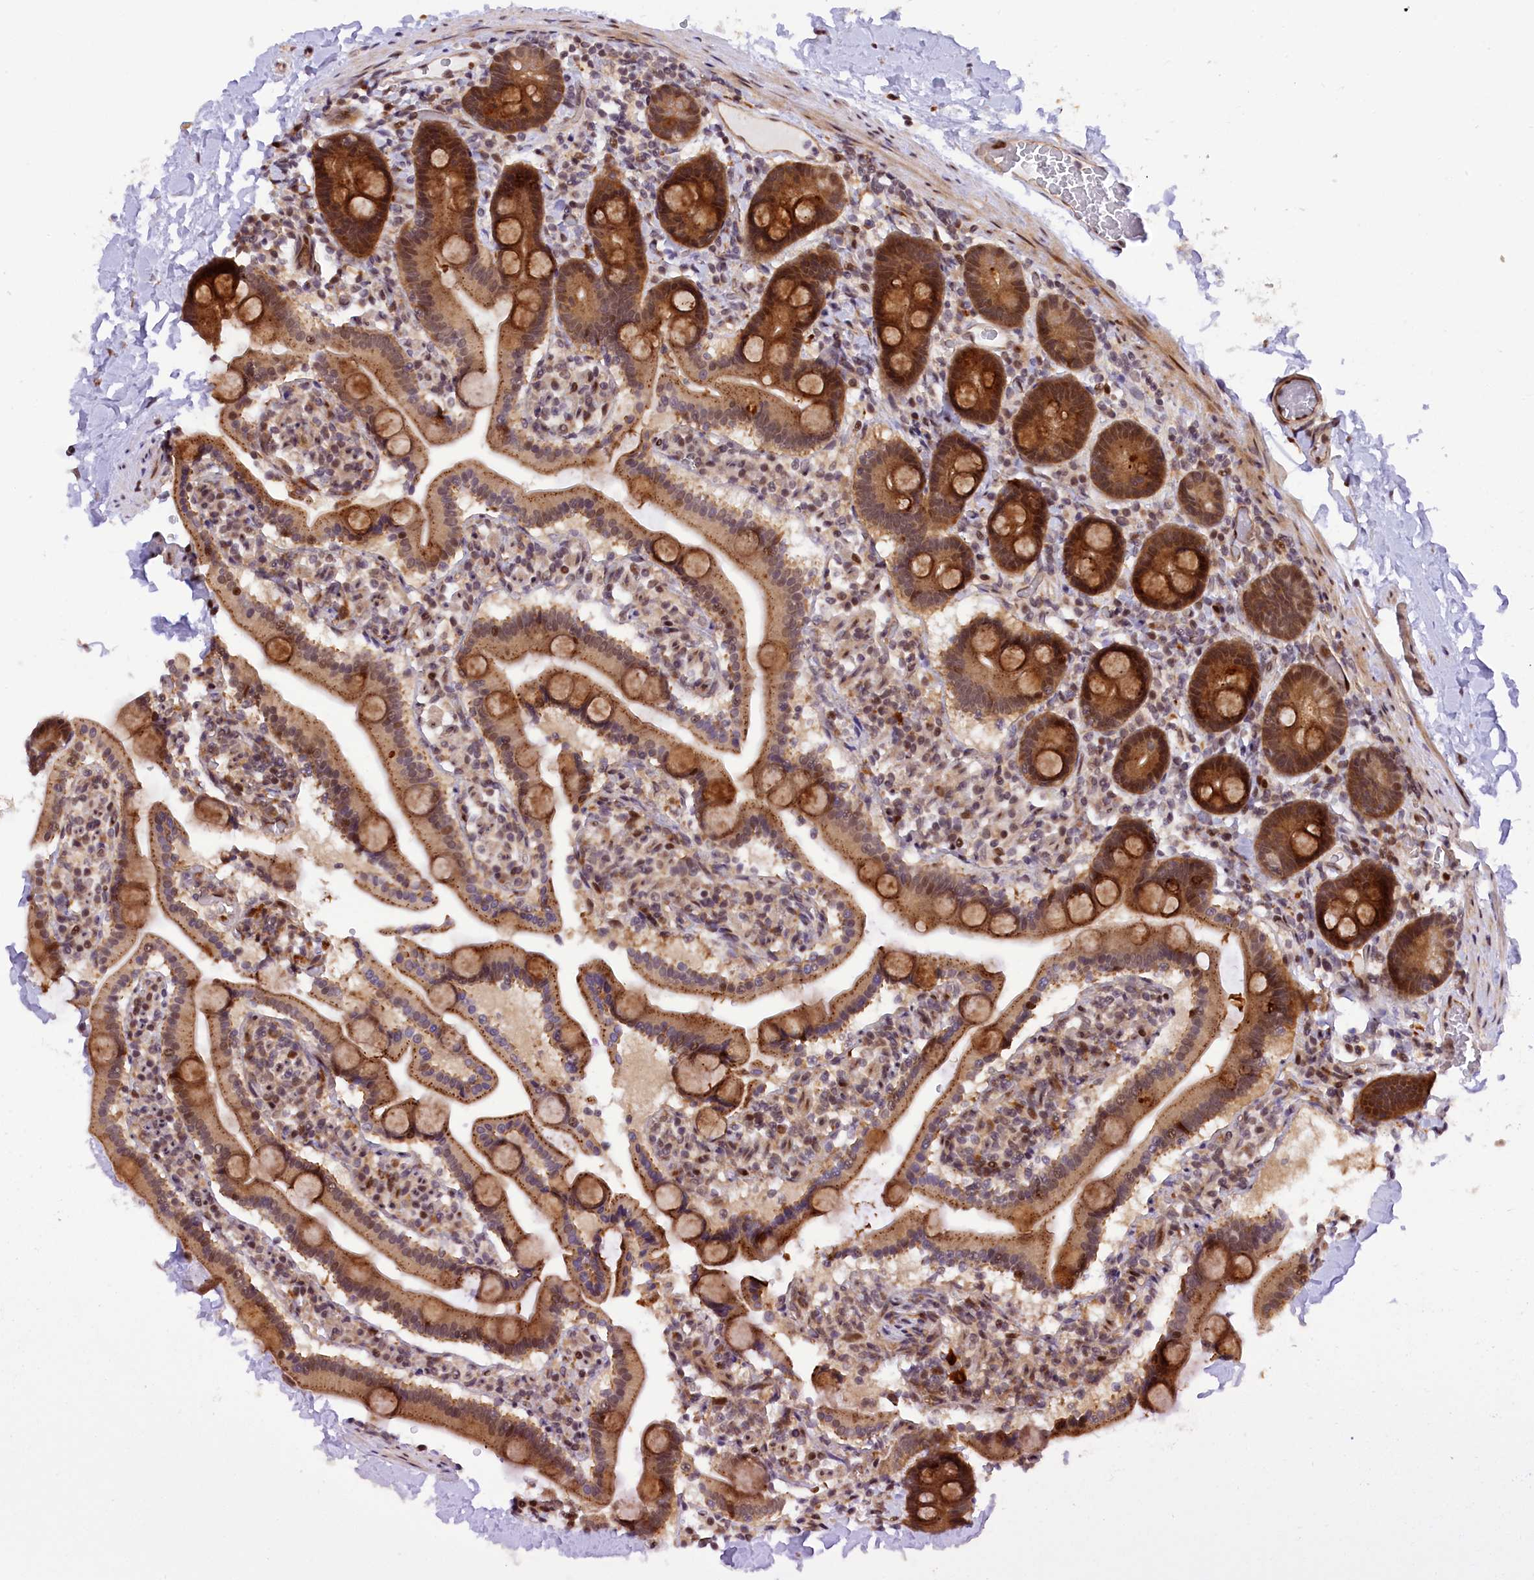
{"staining": {"intensity": "strong", "quantity": ">75%", "location": "cytoplasmic/membranous,nuclear"}, "tissue": "duodenum", "cell_type": "Glandular cells", "image_type": "normal", "snomed": [{"axis": "morphology", "description": "Normal tissue, NOS"}, {"axis": "topography", "description": "Duodenum"}], "caption": "Unremarkable duodenum shows strong cytoplasmic/membranous,nuclear positivity in approximately >75% of glandular cells, visualized by immunohistochemistry. The staining is performed using DAB (3,3'-diaminobenzidine) brown chromogen to label protein expression. The nuclei are counter-stained blue using hematoxylin.", "gene": "SAMD4A", "patient": {"sex": "male", "age": 55}}